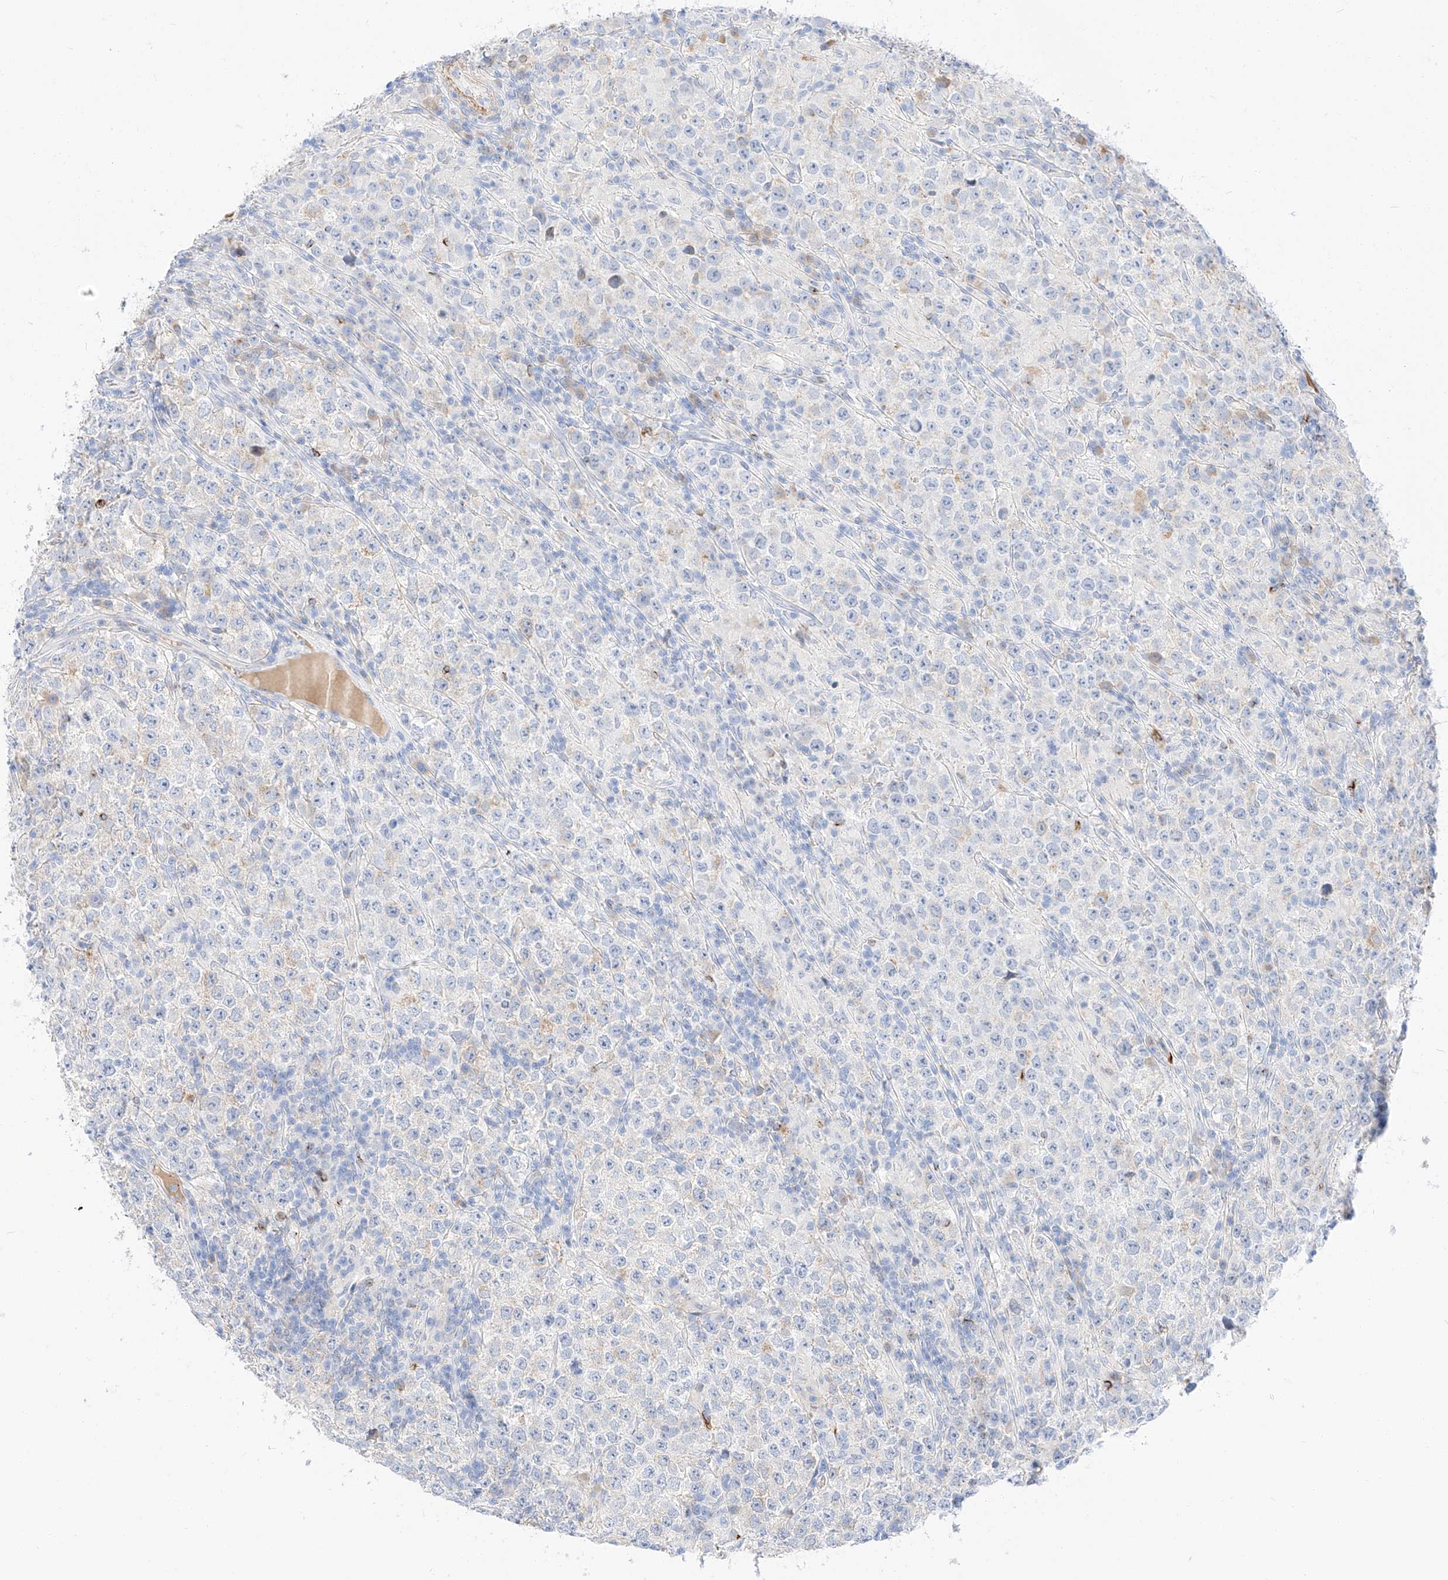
{"staining": {"intensity": "negative", "quantity": "none", "location": "none"}, "tissue": "testis cancer", "cell_type": "Tumor cells", "image_type": "cancer", "snomed": [{"axis": "morphology", "description": "Normal tissue, NOS"}, {"axis": "morphology", "description": "Urothelial carcinoma, High grade"}, {"axis": "morphology", "description": "Seminoma, NOS"}, {"axis": "morphology", "description": "Carcinoma, Embryonal, NOS"}, {"axis": "topography", "description": "Urinary bladder"}, {"axis": "topography", "description": "Testis"}], "caption": "High power microscopy histopathology image of an immunohistochemistry histopathology image of embryonal carcinoma (testis), revealing no significant positivity in tumor cells.", "gene": "MAP7", "patient": {"sex": "male", "age": 41}}